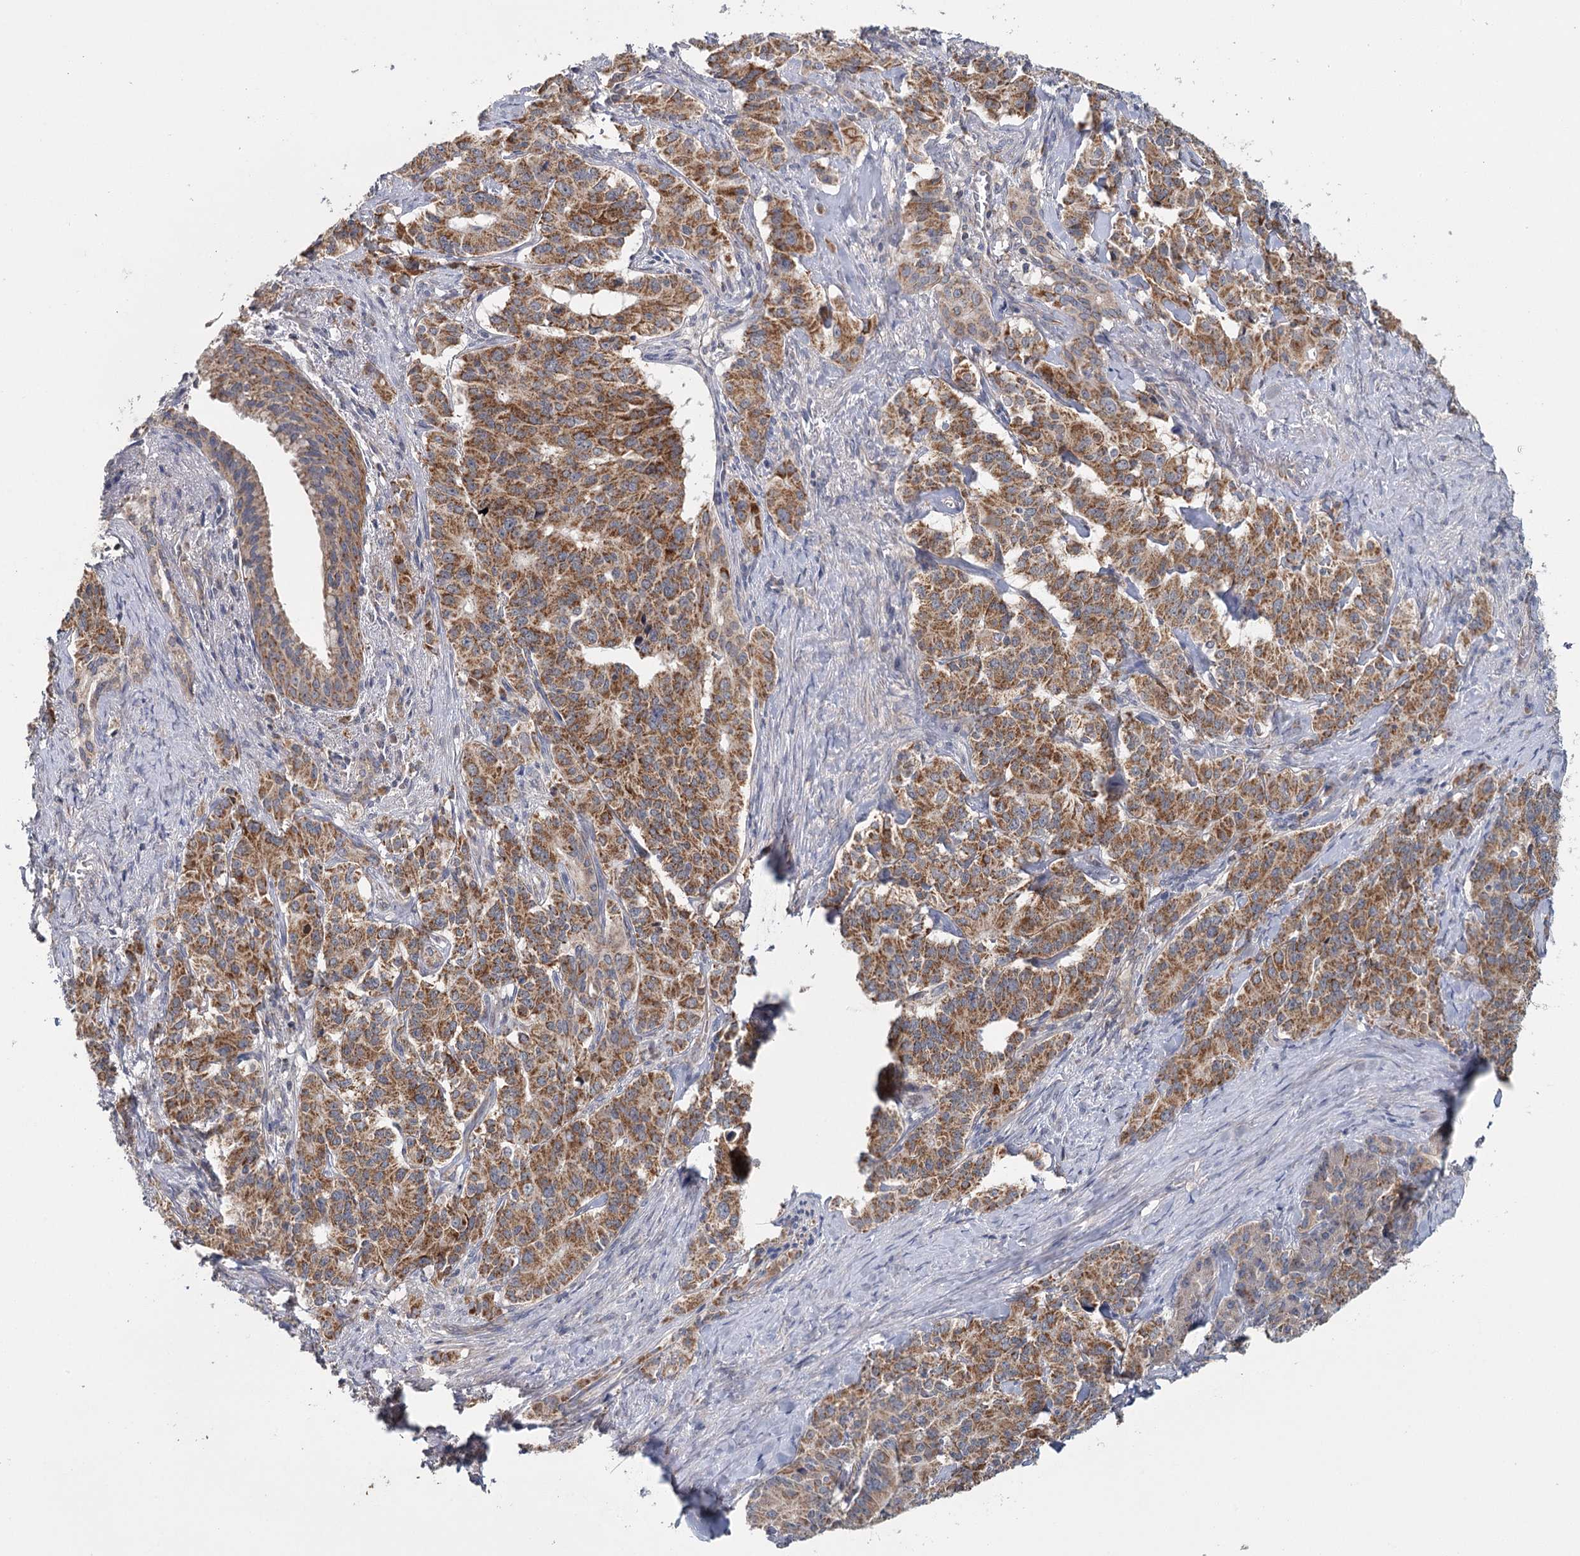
{"staining": {"intensity": "moderate", "quantity": ">75%", "location": "cytoplasmic/membranous"}, "tissue": "pancreatic cancer", "cell_type": "Tumor cells", "image_type": "cancer", "snomed": [{"axis": "morphology", "description": "Adenocarcinoma, NOS"}, {"axis": "topography", "description": "Pancreas"}], "caption": "A histopathology image showing moderate cytoplasmic/membranous staining in about >75% of tumor cells in pancreatic cancer (adenocarcinoma), as visualized by brown immunohistochemical staining.", "gene": "MRPL44", "patient": {"sex": "female", "age": 74}}